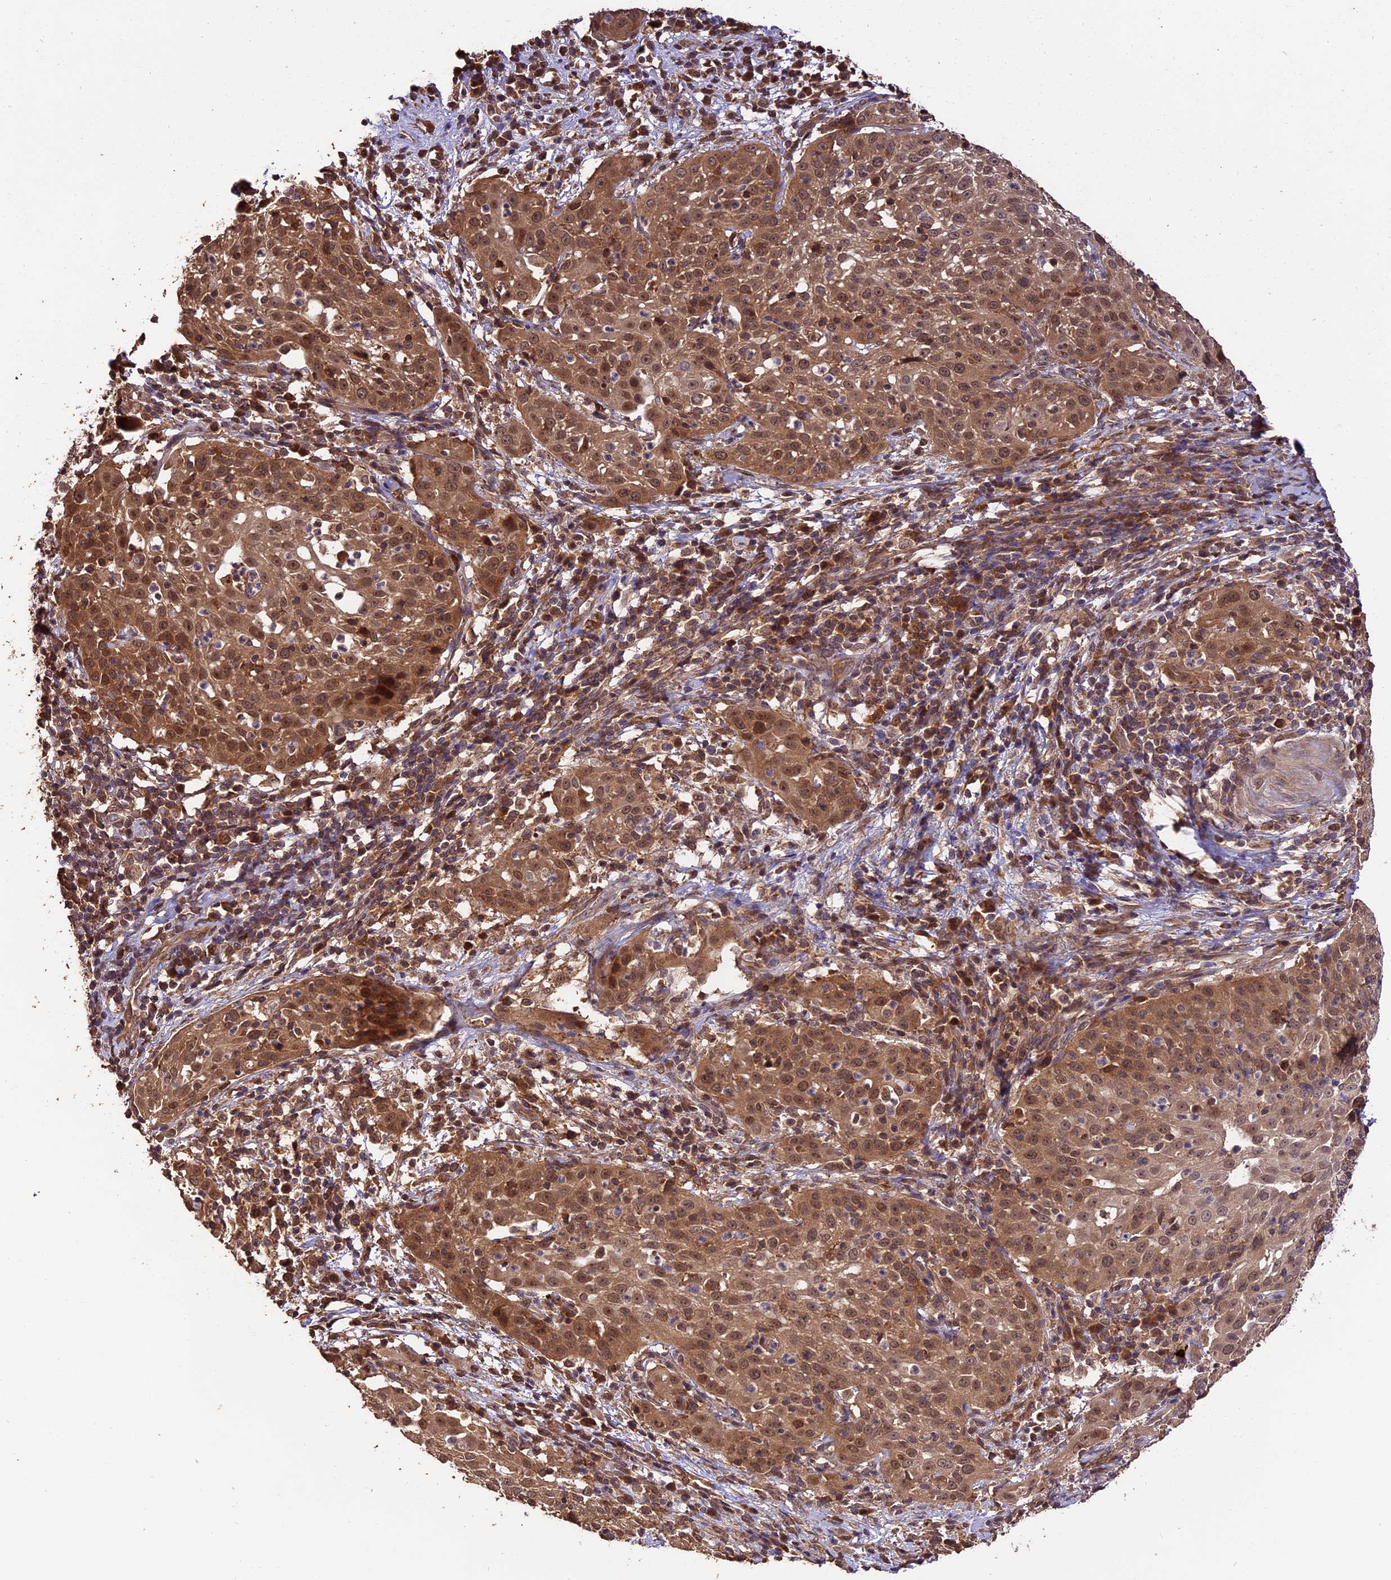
{"staining": {"intensity": "moderate", "quantity": ">75%", "location": "cytoplasmic/membranous,nuclear"}, "tissue": "cervical cancer", "cell_type": "Tumor cells", "image_type": "cancer", "snomed": [{"axis": "morphology", "description": "Squamous cell carcinoma, NOS"}, {"axis": "topography", "description": "Cervix"}], "caption": "Immunohistochemical staining of human cervical cancer reveals moderate cytoplasmic/membranous and nuclear protein staining in about >75% of tumor cells.", "gene": "TRMT1", "patient": {"sex": "female", "age": 57}}